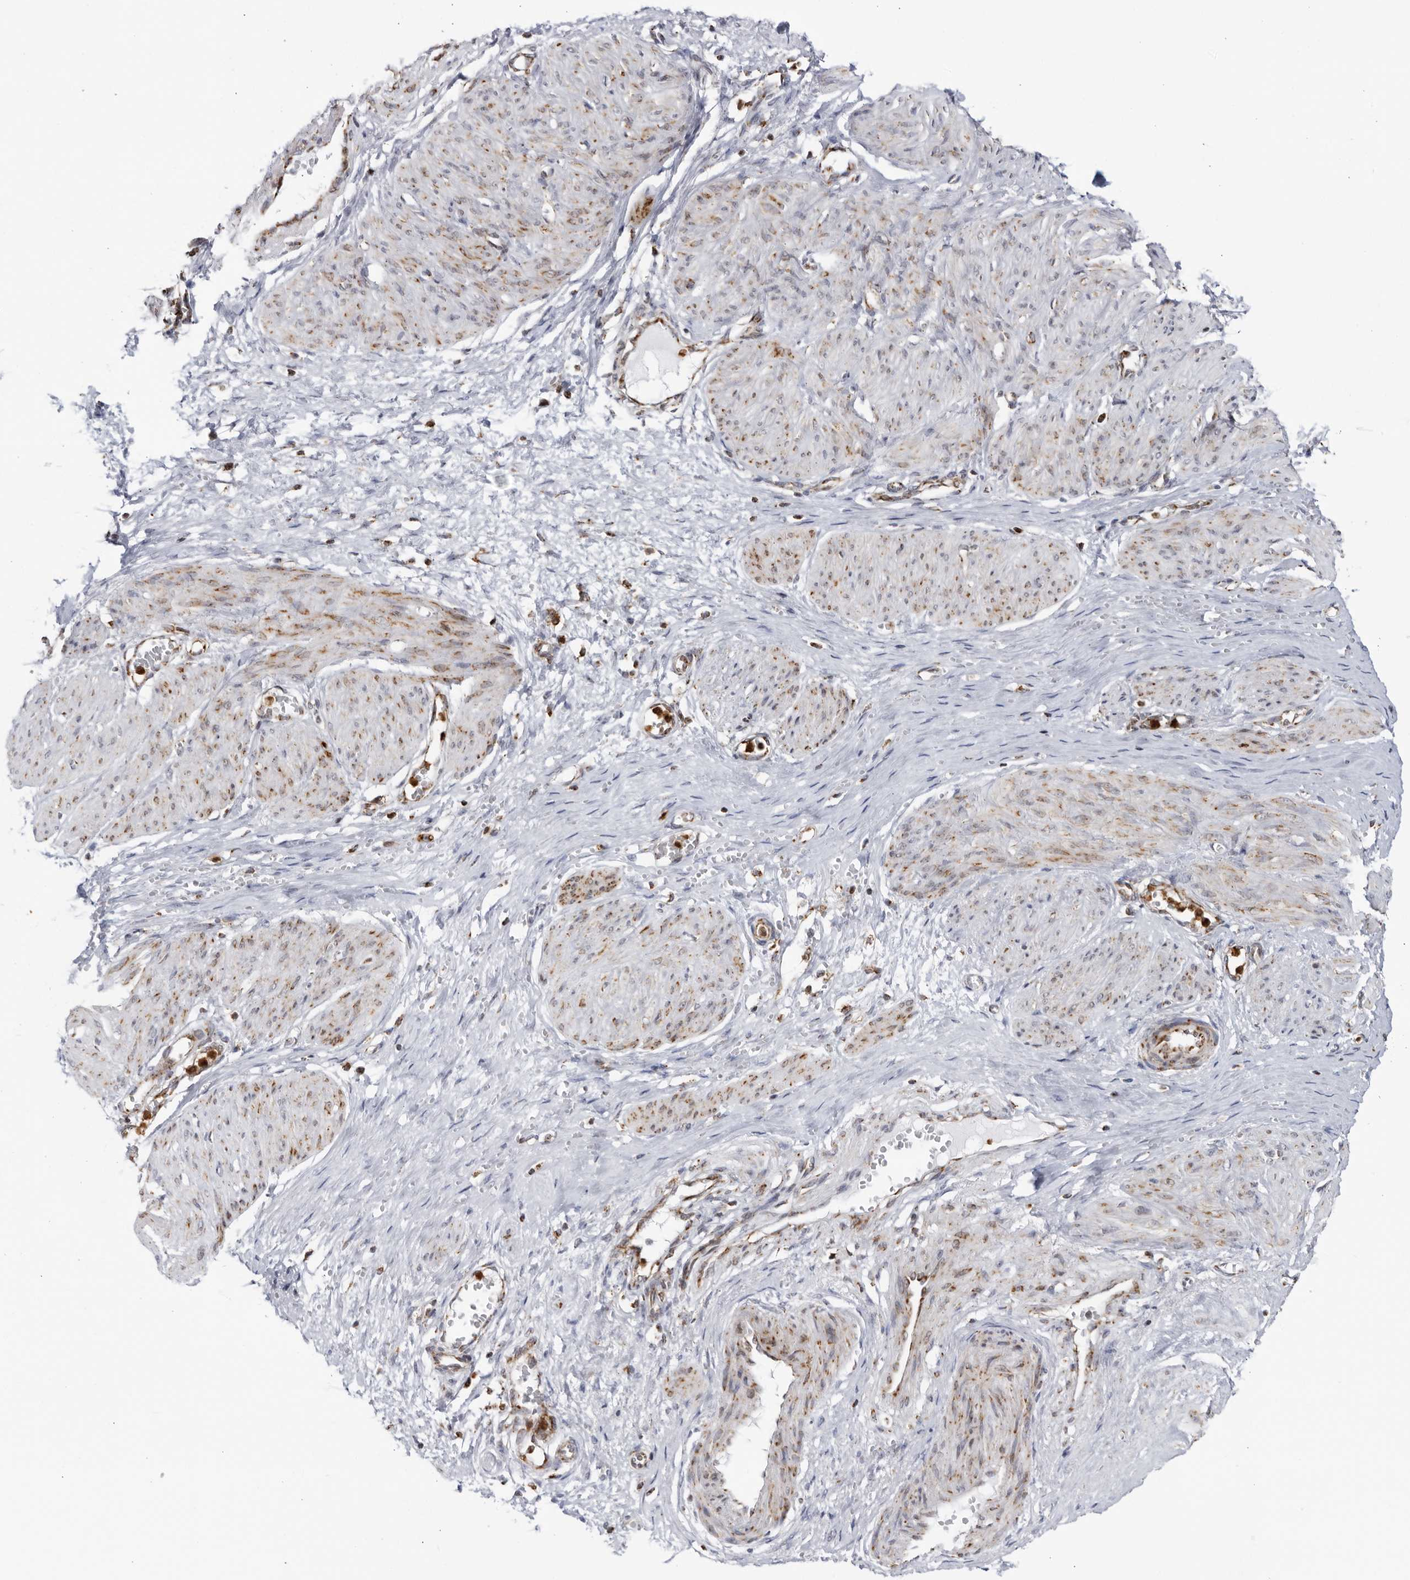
{"staining": {"intensity": "moderate", "quantity": "25%-75%", "location": "cytoplasmic/membranous"}, "tissue": "smooth muscle", "cell_type": "Smooth muscle cells", "image_type": "normal", "snomed": [{"axis": "morphology", "description": "Normal tissue, NOS"}, {"axis": "topography", "description": "Endometrium"}], "caption": "Smooth muscle stained with immunohistochemistry displays moderate cytoplasmic/membranous expression in approximately 25%-75% of smooth muscle cells.", "gene": "RBM34", "patient": {"sex": "female", "age": 33}}